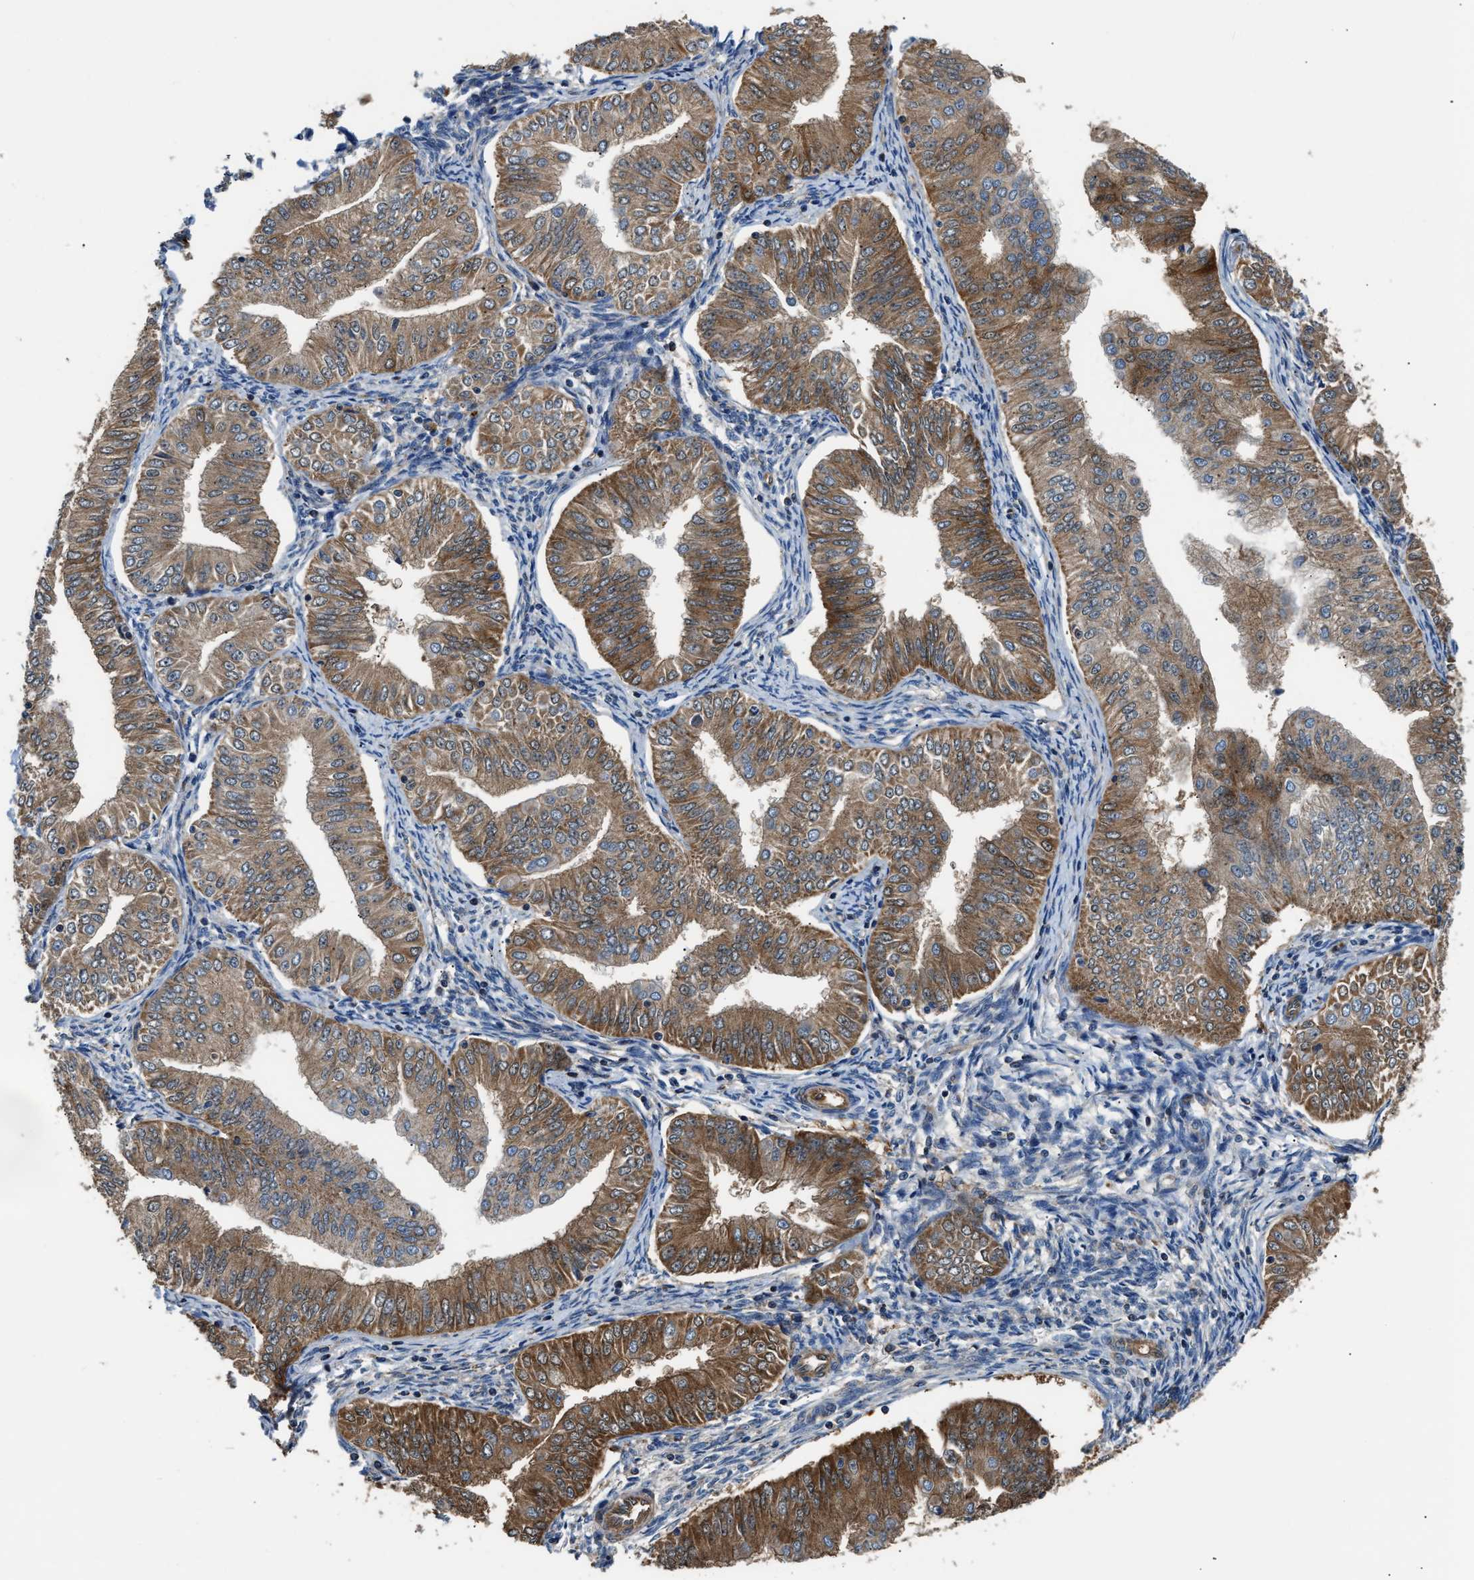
{"staining": {"intensity": "moderate", "quantity": ">75%", "location": "cytoplasmic/membranous"}, "tissue": "endometrial cancer", "cell_type": "Tumor cells", "image_type": "cancer", "snomed": [{"axis": "morphology", "description": "Normal tissue, NOS"}, {"axis": "morphology", "description": "Adenocarcinoma, NOS"}, {"axis": "topography", "description": "Endometrium"}], "caption": "The immunohistochemical stain shows moderate cytoplasmic/membranous expression in tumor cells of endometrial cancer tissue. (IHC, brightfield microscopy, high magnification).", "gene": "PPA1", "patient": {"sex": "female", "age": 53}}